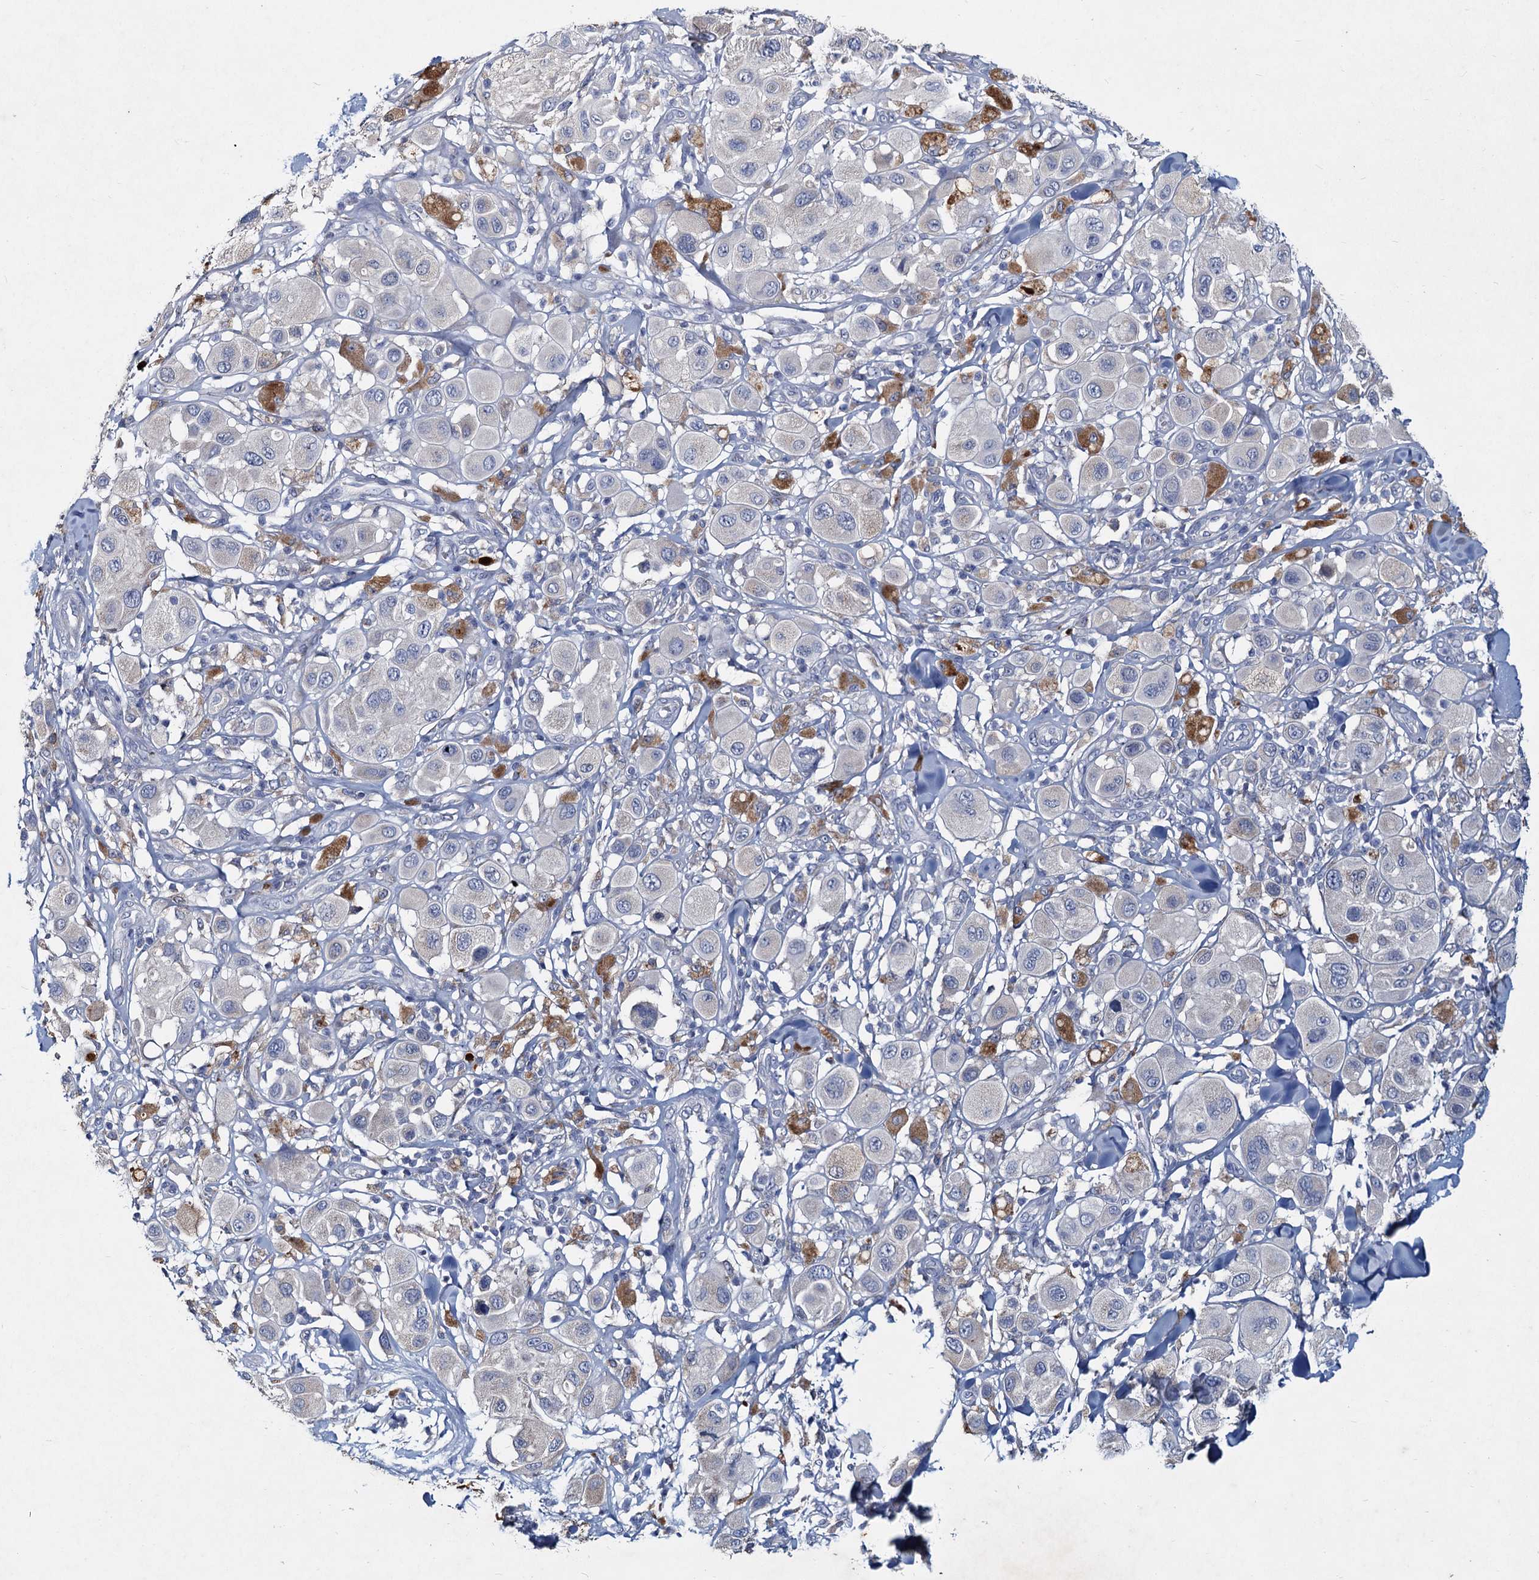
{"staining": {"intensity": "negative", "quantity": "none", "location": "none"}, "tissue": "melanoma", "cell_type": "Tumor cells", "image_type": "cancer", "snomed": [{"axis": "morphology", "description": "Malignant melanoma, Metastatic site"}, {"axis": "topography", "description": "Skin"}], "caption": "The photomicrograph reveals no significant staining in tumor cells of malignant melanoma (metastatic site).", "gene": "TMX2", "patient": {"sex": "male", "age": 41}}